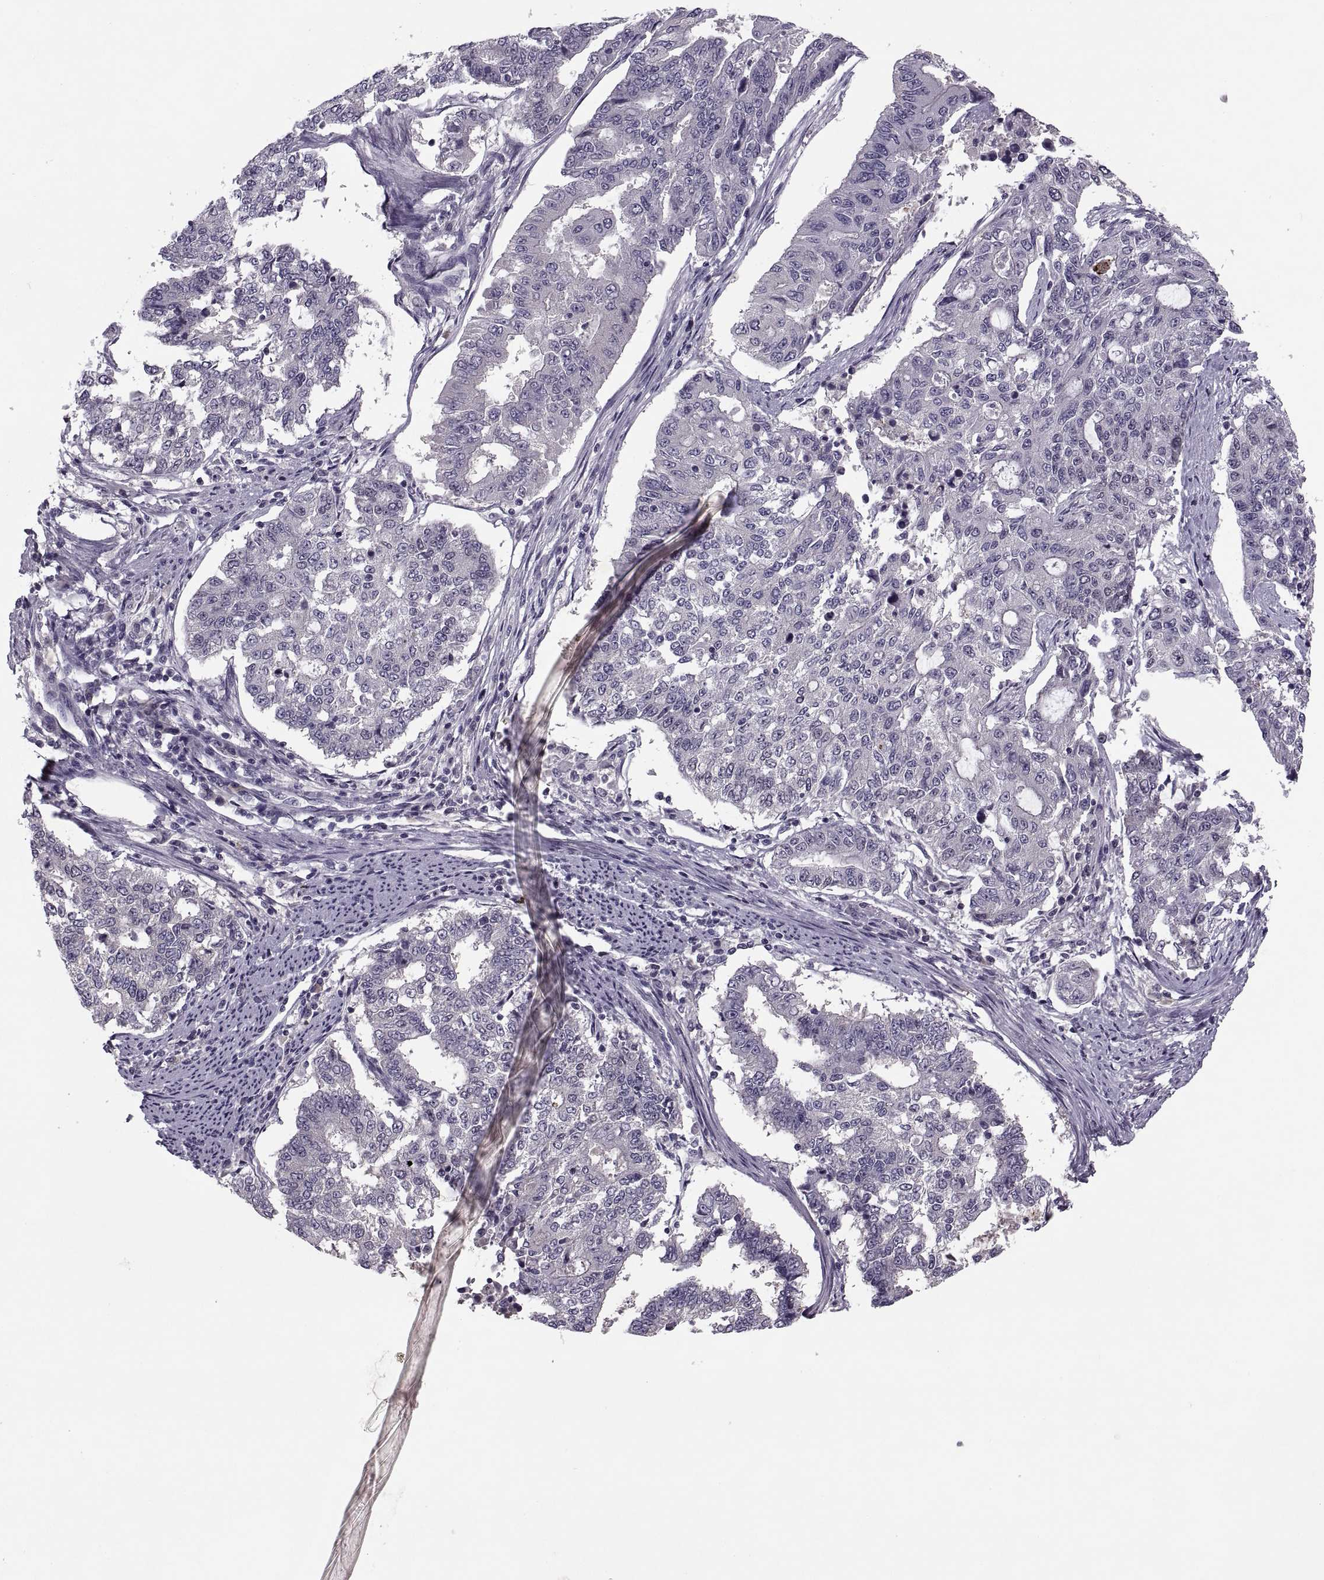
{"staining": {"intensity": "negative", "quantity": "none", "location": "none"}, "tissue": "endometrial cancer", "cell_type": "Tumor cells", "image_type": "cancer", "snomed": [{"axis": "morphology", "description": "Adenocarcinoma, NOS"}, {"axis": "topography", "description": "Uterus"}], "caption": "Human endometrial cancer (adenocarcinoma) stained for a protein using immunohistochemistry (IHC) displays no staining in tumor cells.", "gene": "CACNA1F", "patient": {"sex": "female", "age": 59}}